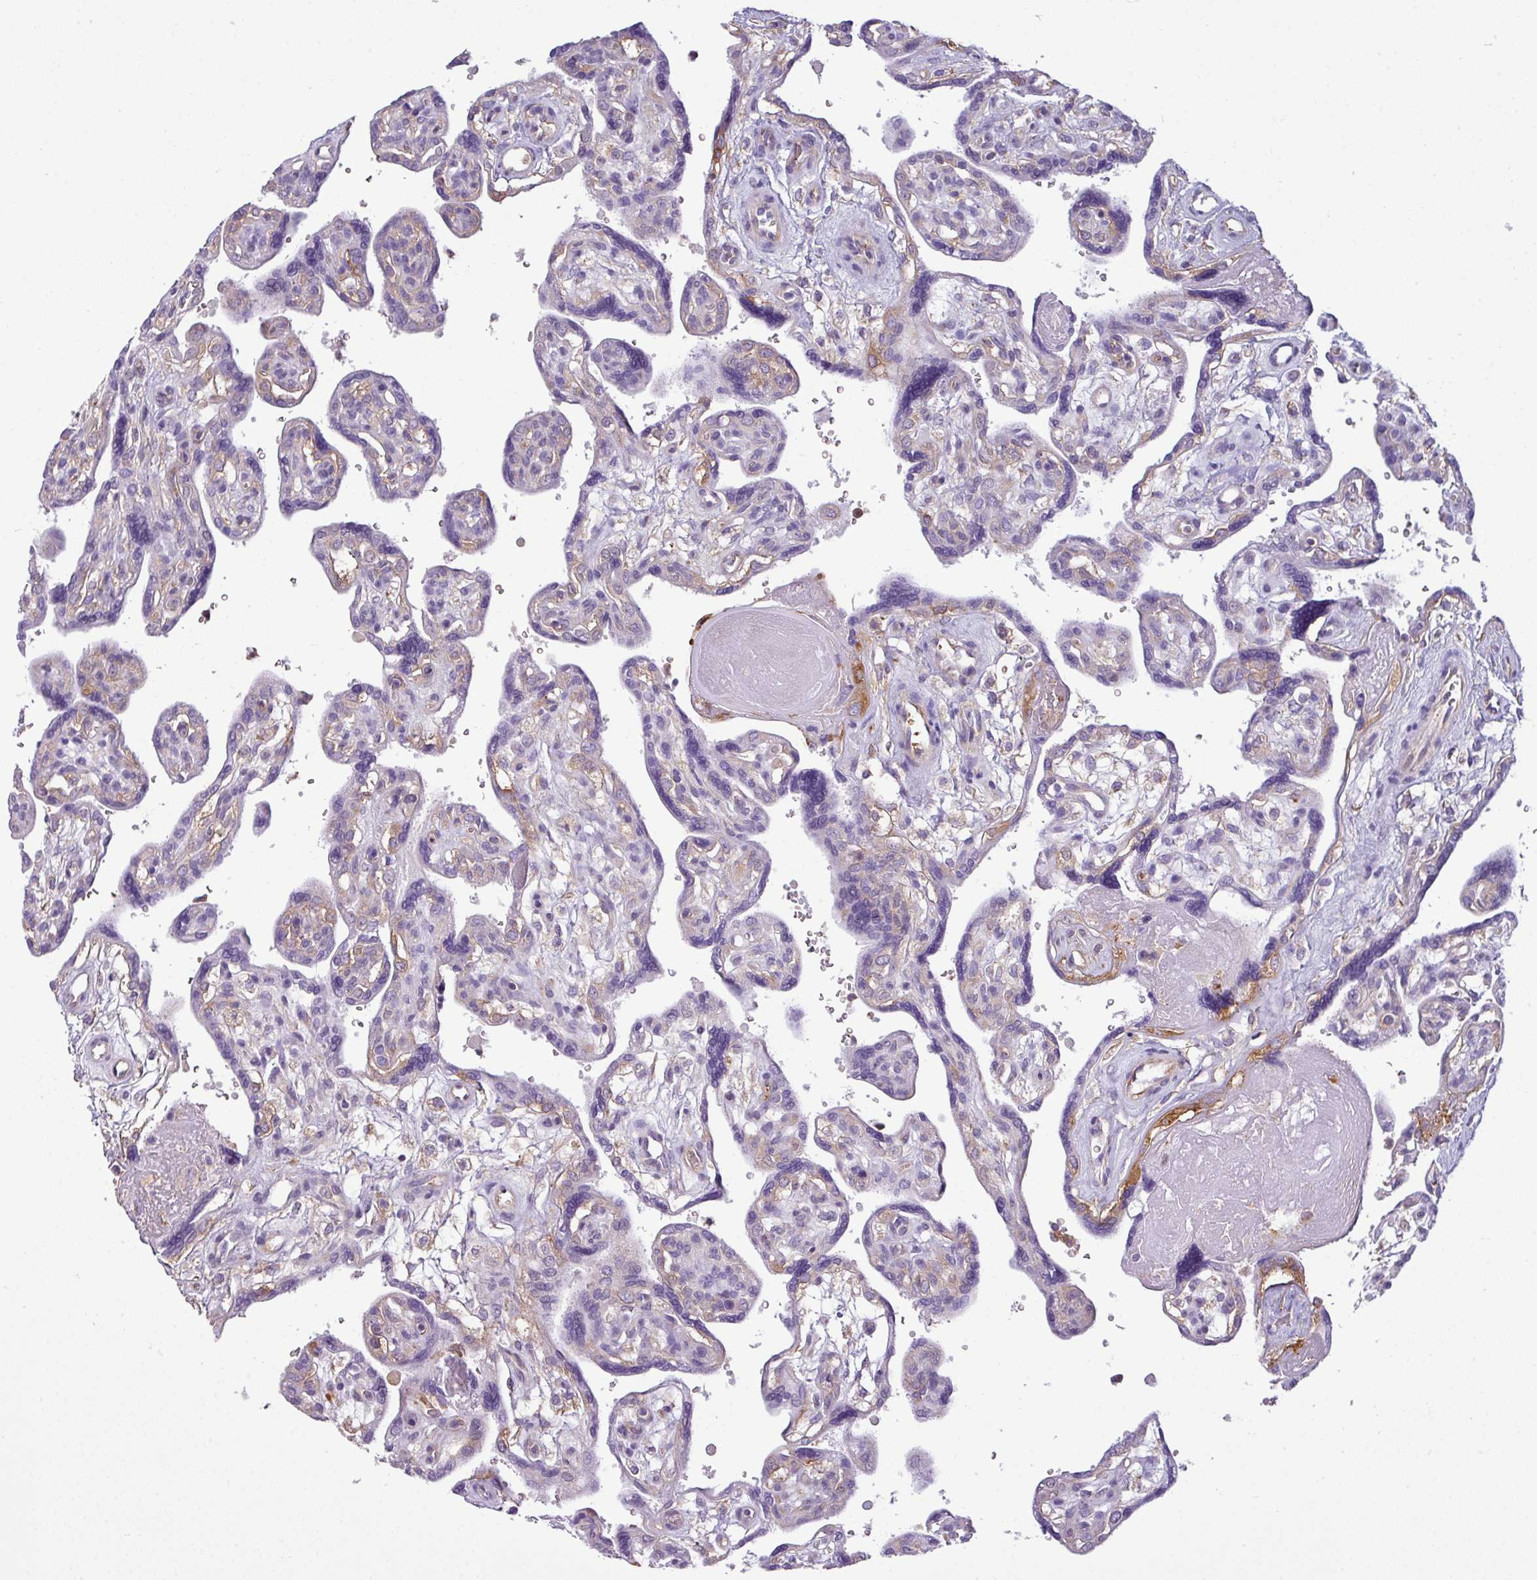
{"staining": {"intensity": "negative", "quantity": "none", "location": "none"}, "tissue": "placenta", "cell_type": "Decidual cells", "image_type": "normal", "snomed": [{"axis": "morphology", "description": "Normal tissue, NOS"}, {"axis": "topography", "description": "Placenta"}], "caption": "The IHC histopathology image has no significant staining in decidual cells of placenta.", "gene": "XNDC1N", "patient": {"sex": "female", "age": 39}}